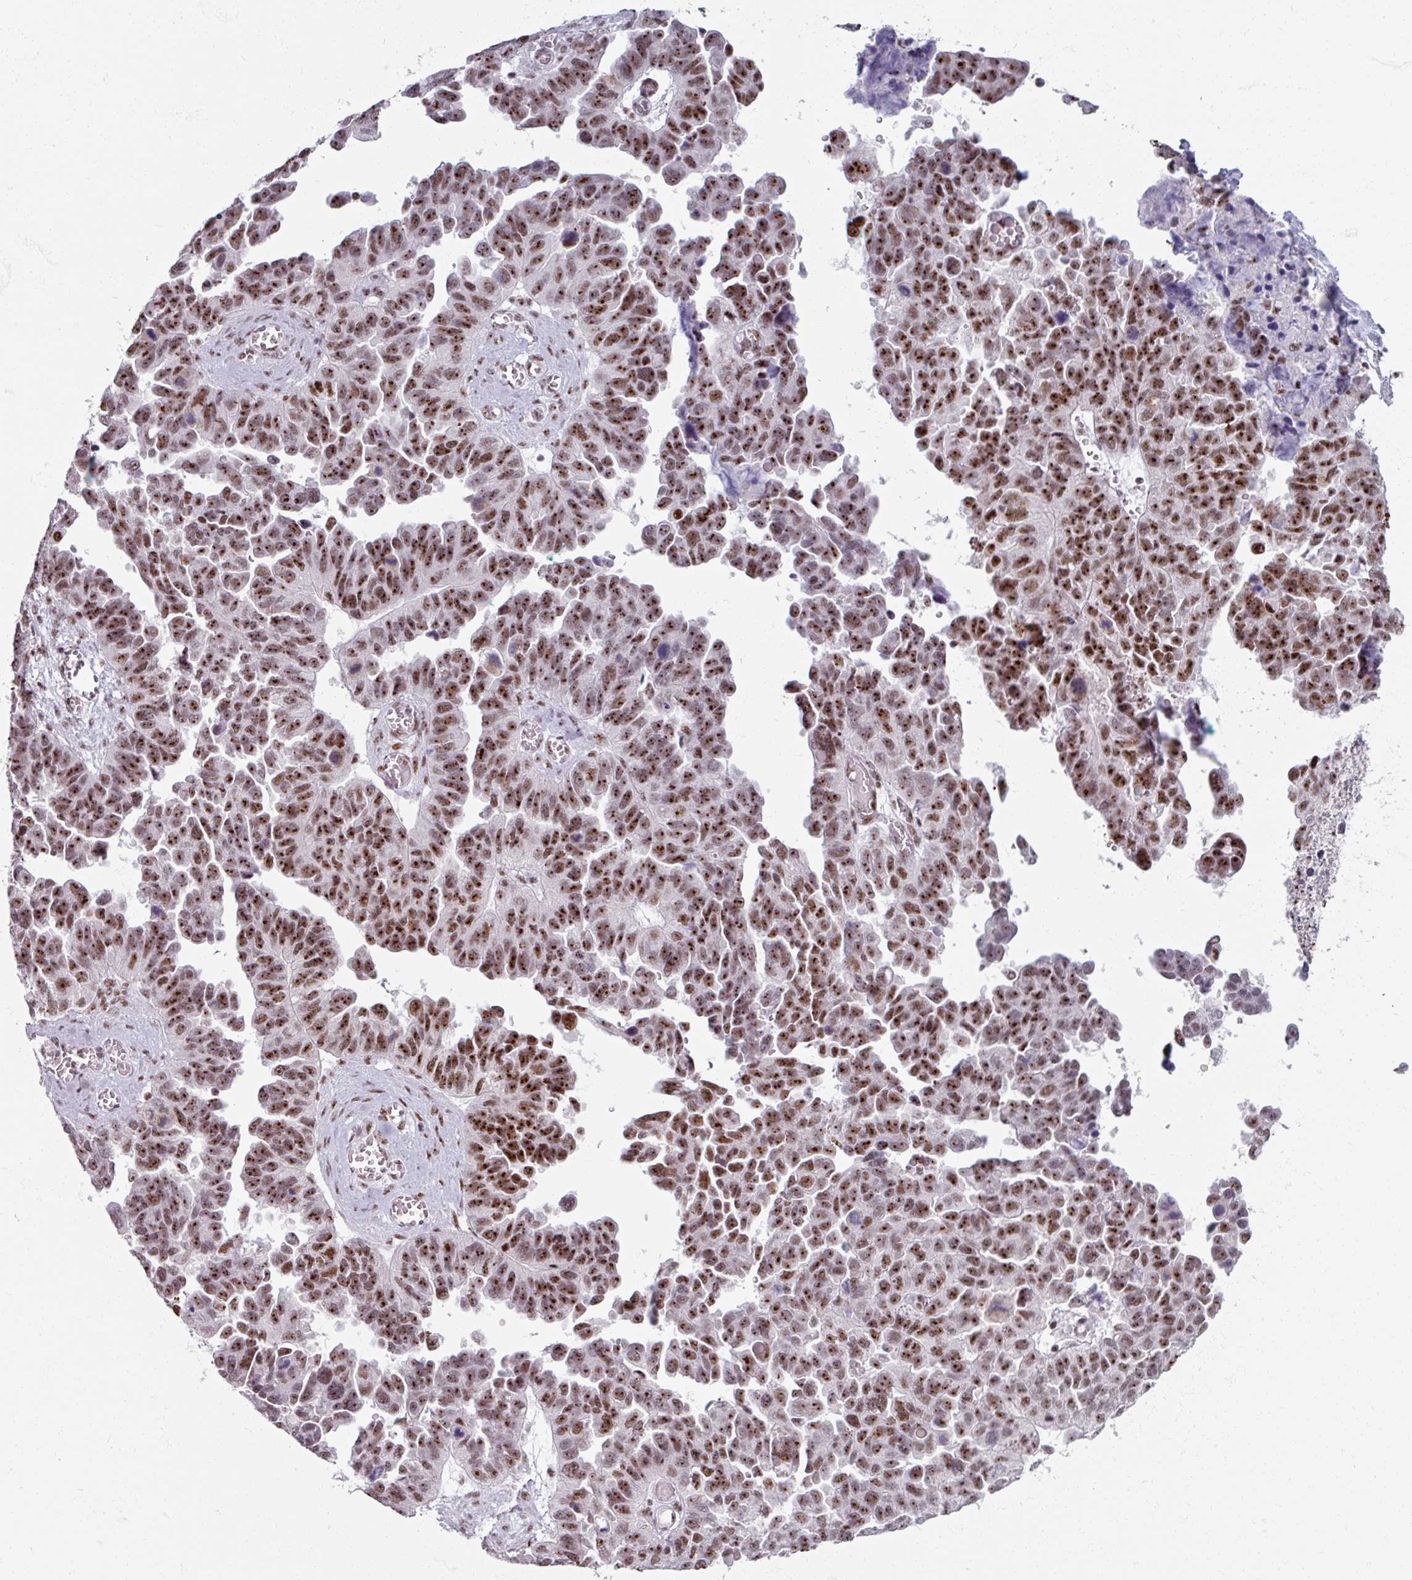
{"staining": {"intensity": "strong", "quantity": ">75%", "location": "nuclear"}, "tissue": "ovarian cancer", "cell_type": "Tumor cells", "image_type": "cancer", "snomed": [{"axis": "morphology", "description": "Cystadenocarcinoma, serous, NOS"}, {"axis": "topography", "description": "Ovary"}], "caption": "Protein positivity by immunohistochemistry displays strong nuclear expression in about >75% of tumor cells in ovarian serous cystadenocarcinoma. The staining was performed using DAB to visualize the protein expression in brown, while the nuclei were stained in blue with hematoxylin (Magnification: 20x).", "gene": "ADAR", "patient": {"sex": "female", "age": 64}}